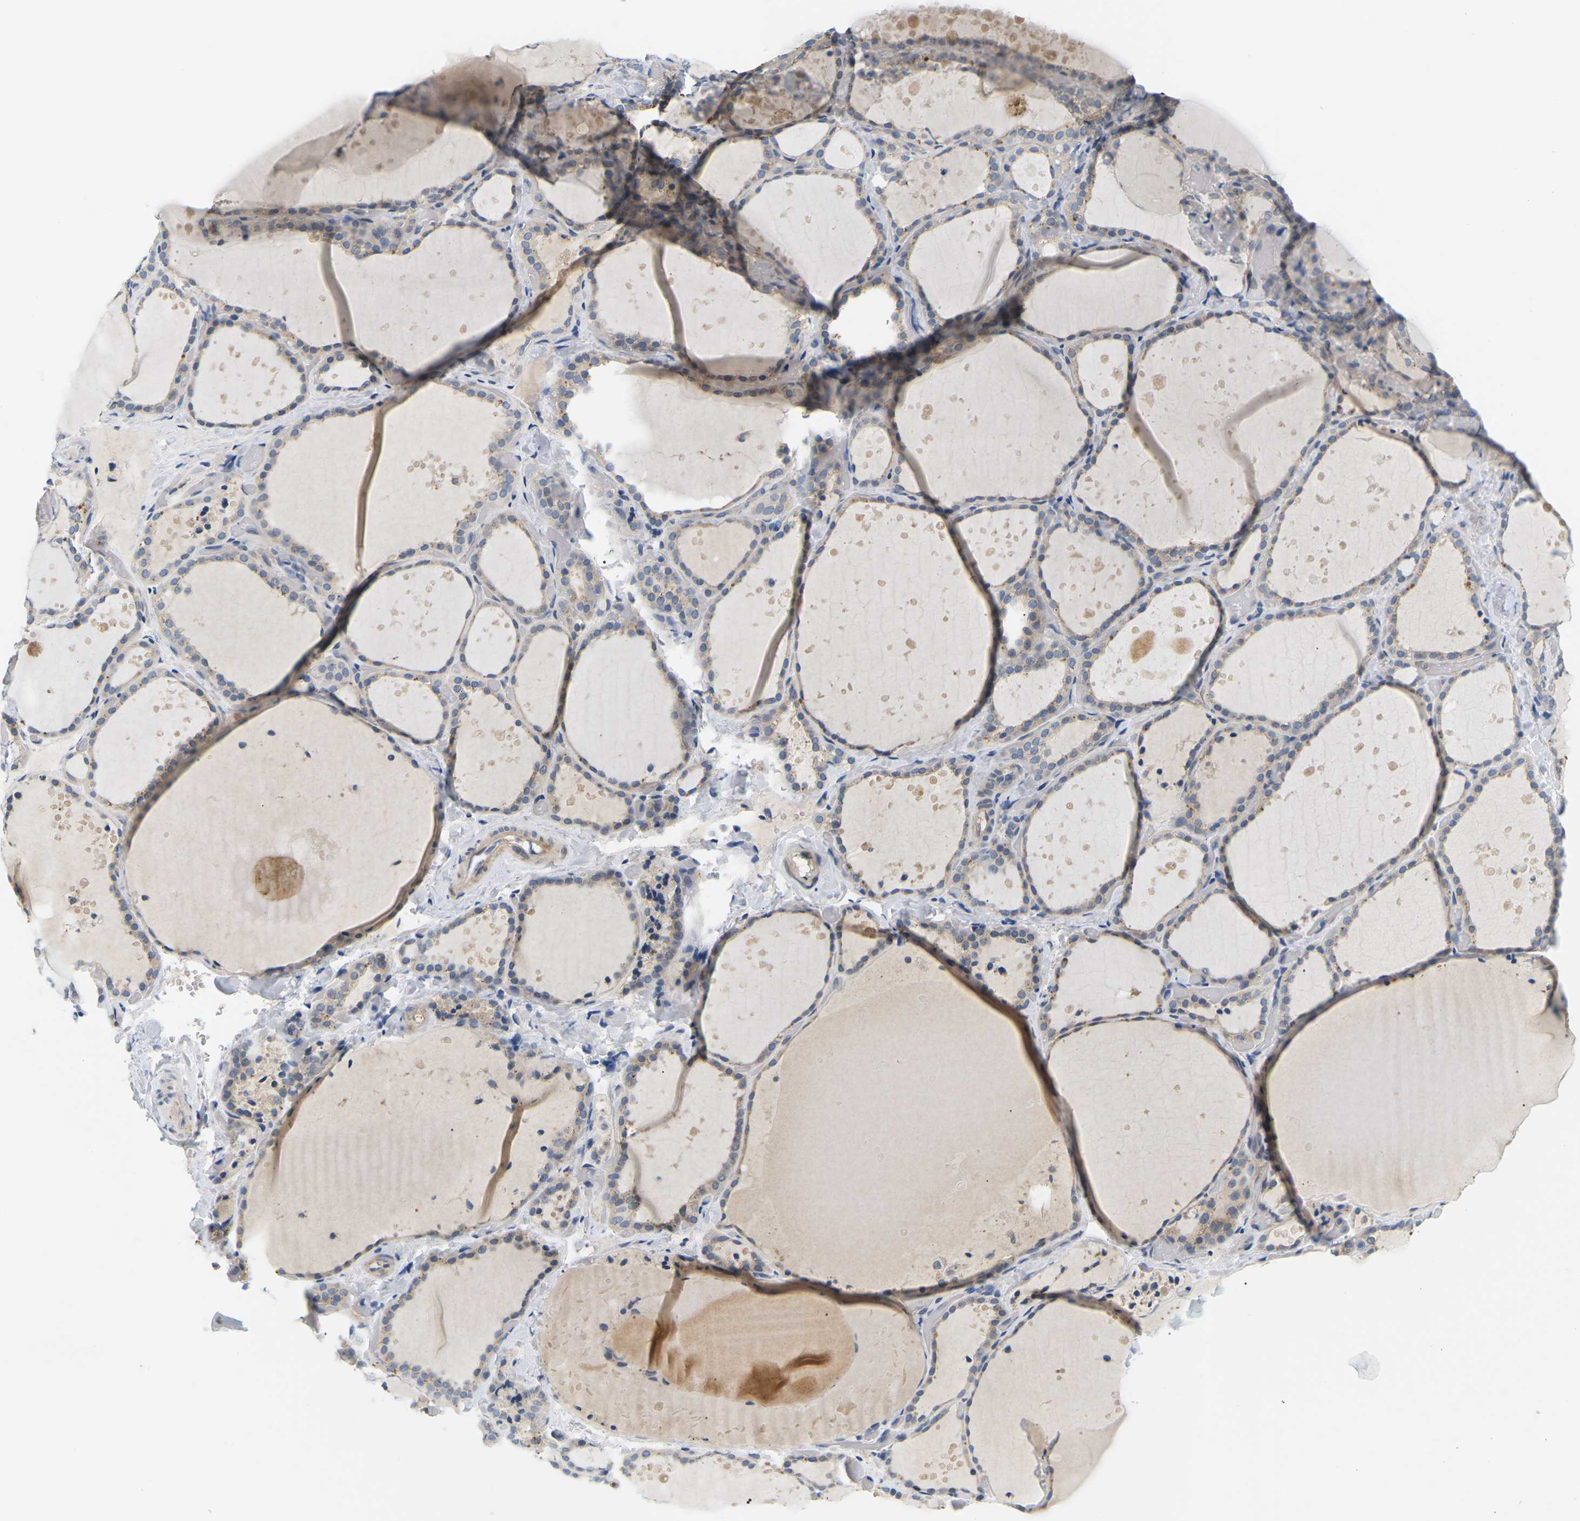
{"staining": {"intensity": "negative", "quantity": "none", "location": "none"}, "tissue": "thyroid gland", "cell_type": "Glandular cells", "image_type": "normal", "snomed": [{"axis": "morphology", "description": "Normal tissue, NOS"}, {"axis": "topography", "description": "Thyroid gland"}], "caption": "Immunohistochemical staining of benign thyroid gland exhibits no significant positivity in glandular cells.", "gene": "EVA1C", "patient": {"sex": "female", "age": 44}}